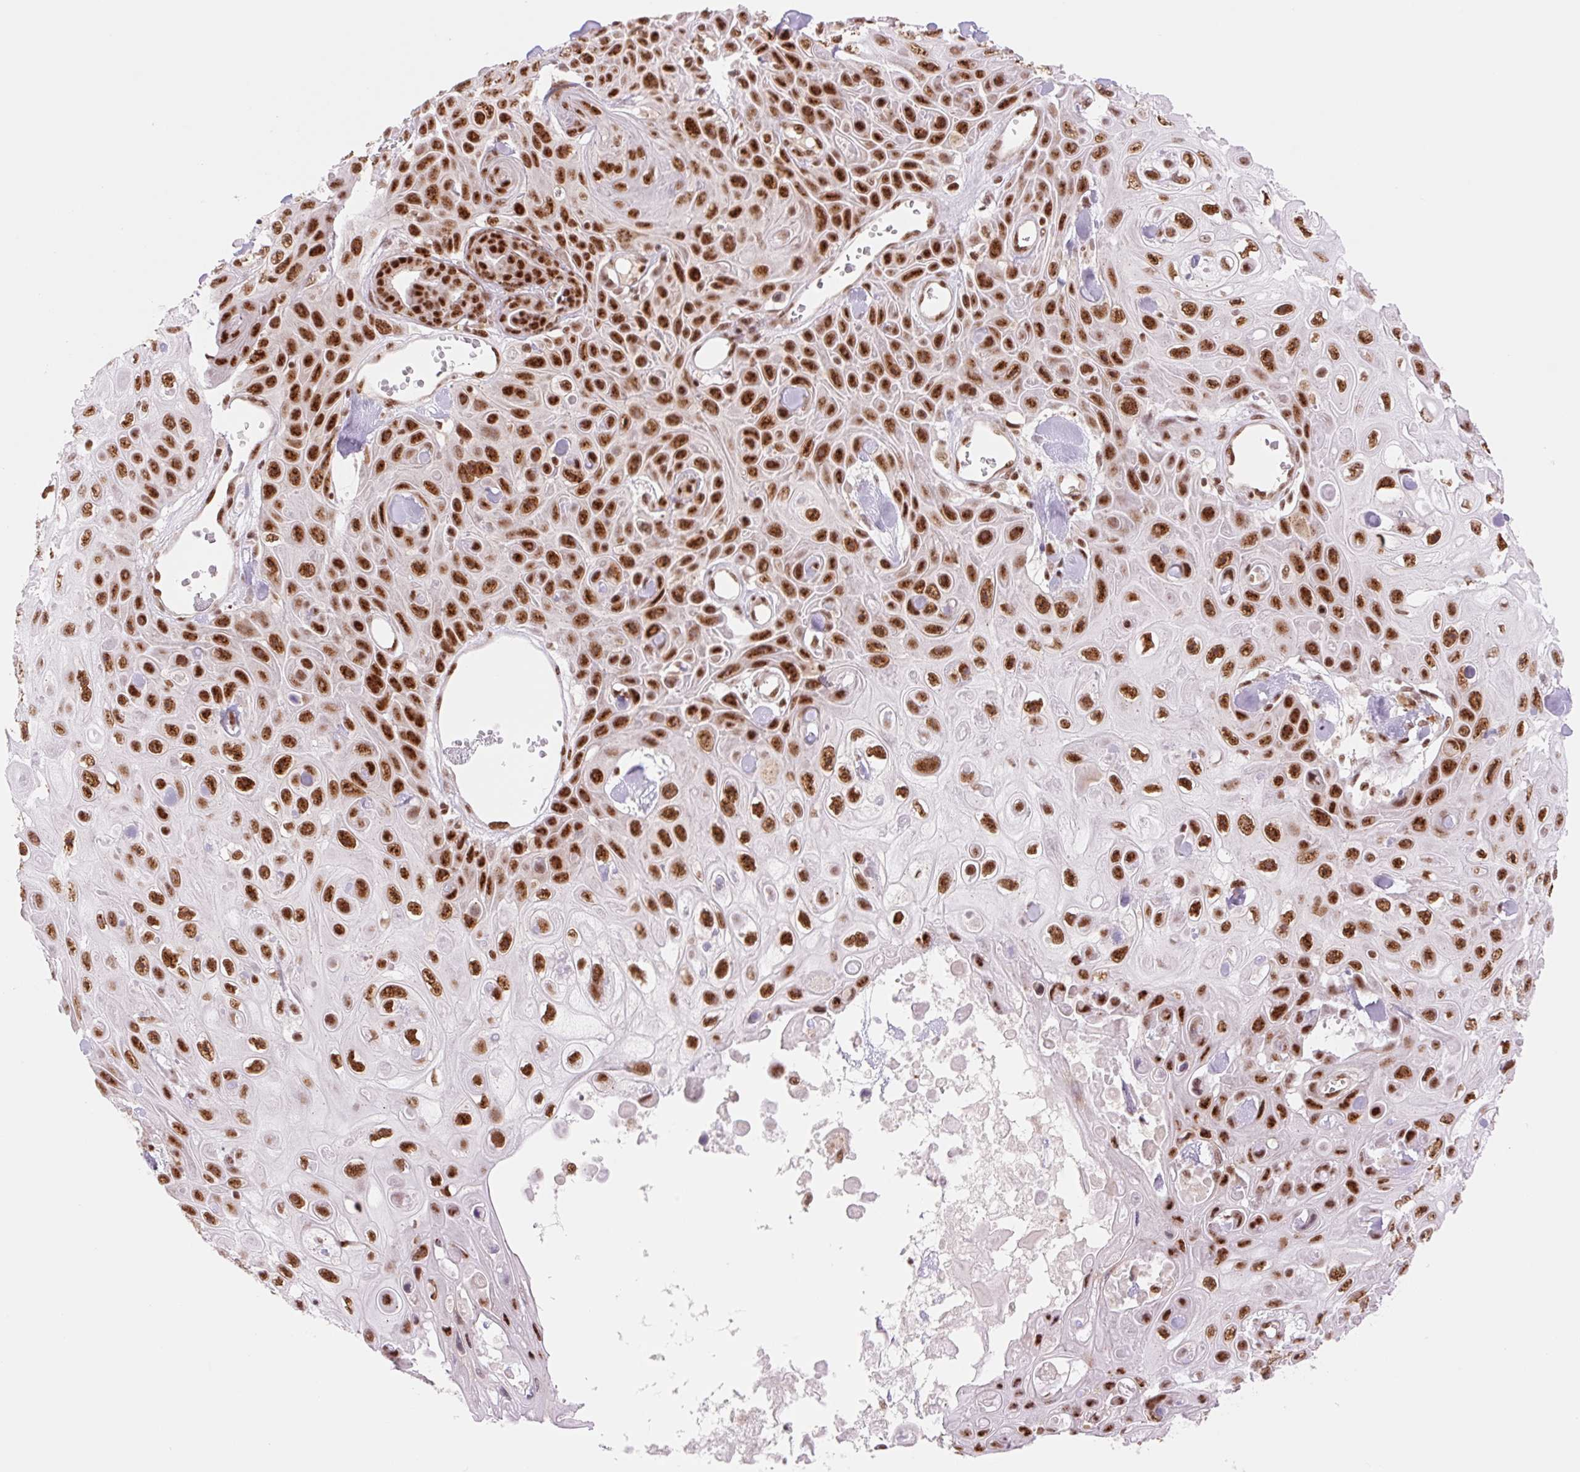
{"staining": {"intensity": "strong", "quantity": ">75%", "location": "nuclear"}, "tissue": "skin cancer", "cell_type": "Tumor cells", "image_type": "cancer", "snomed": [{"axis": "morphology", "description": "Squamous cell carcinoma, NOS"}, {"axis": "topography", "description": "Skin"}], "caption": "IHC (DAB (3,3'-diaminobenzidine)) staining of squamous cell carcinoma (skin) exhibits strong nuclear protein positivity in about >75% of tumor cells. The protein of interest is shown in brown color, while the nuclei are stained blue.", "gene": "PRDM11", "patient": {"sex": "male", "age": 82}}